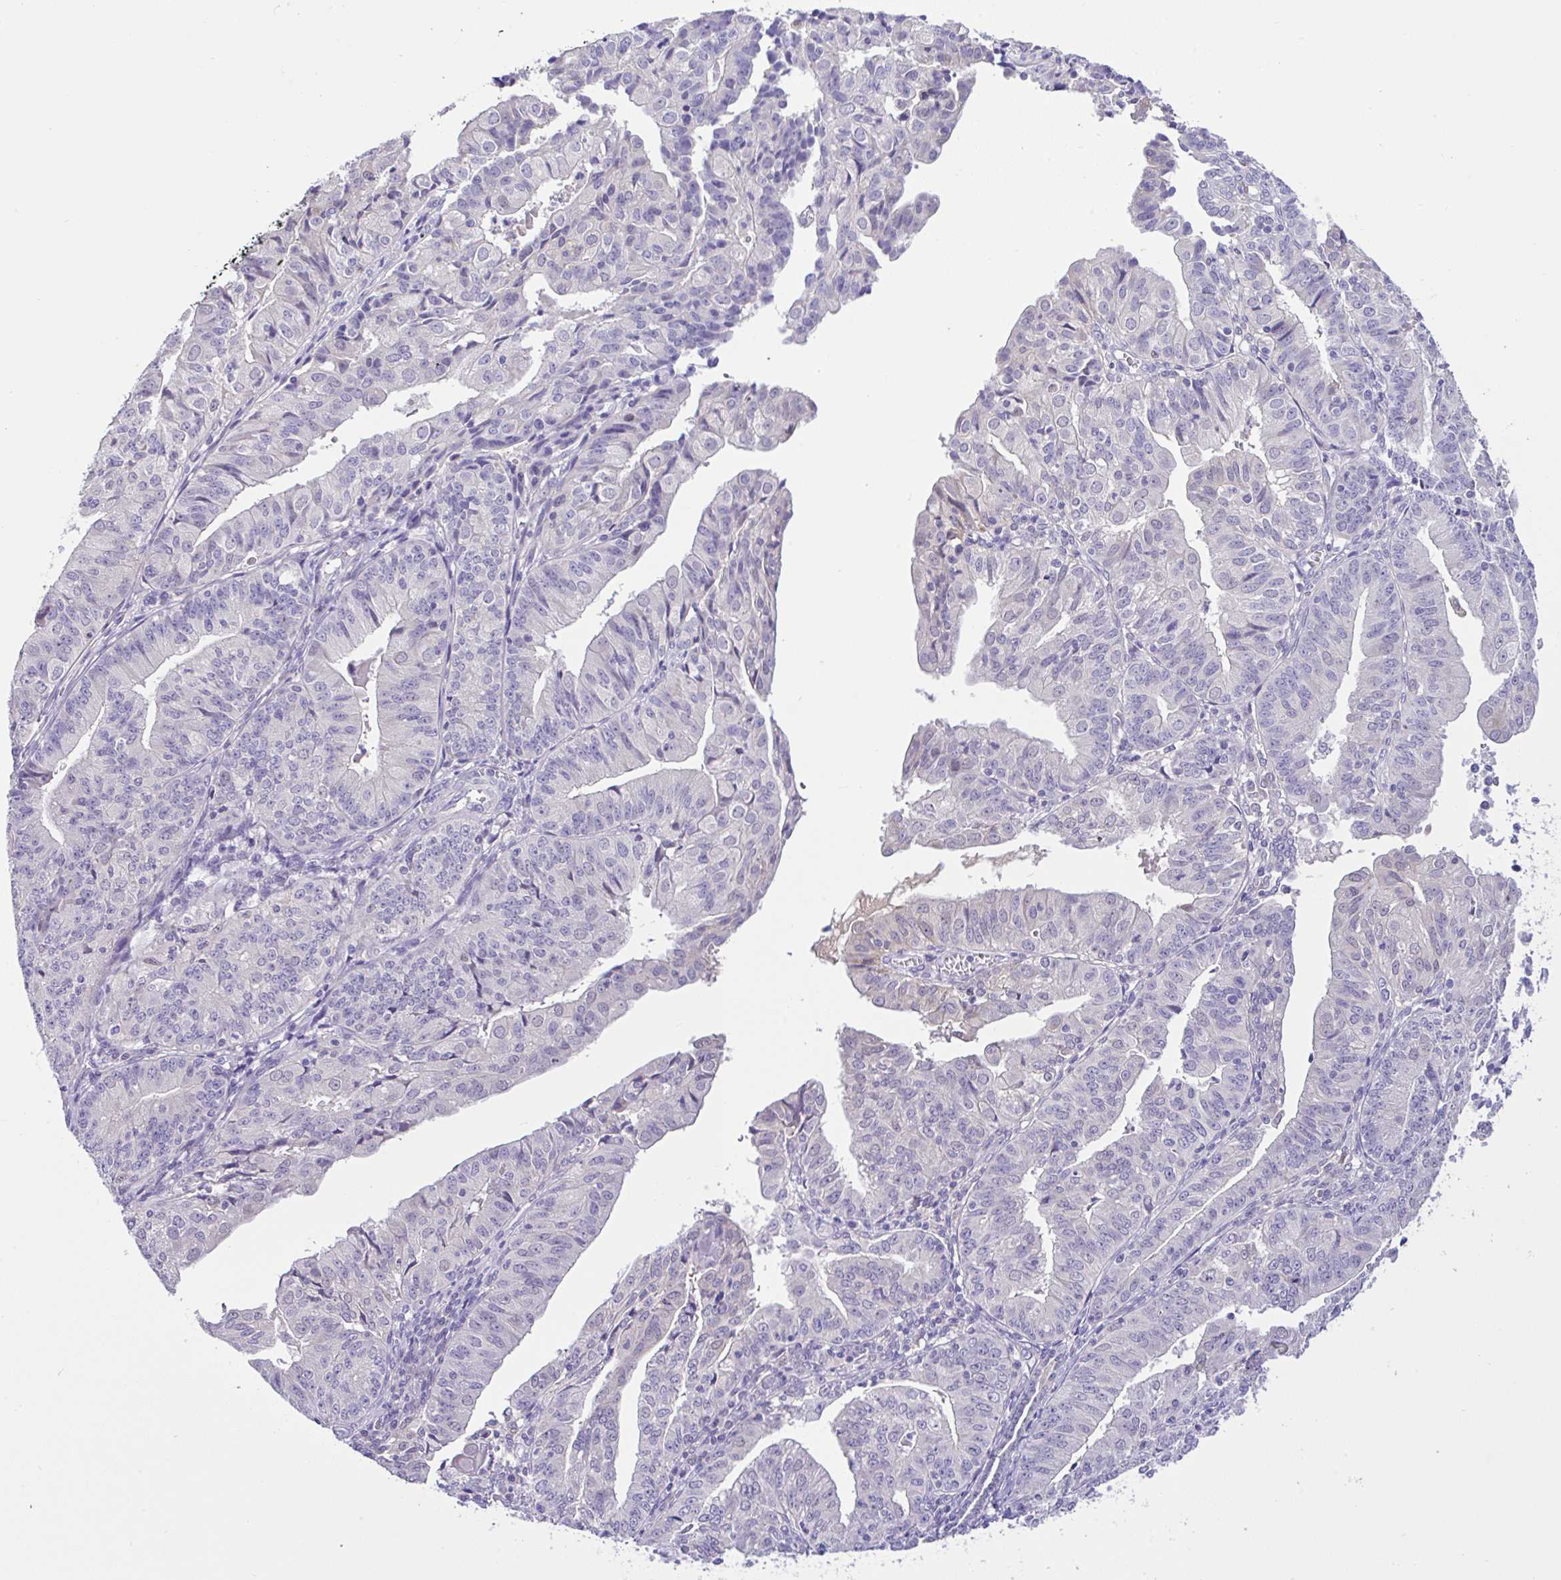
{"staining": {"intensity": "negative", "quantity": "none", "location": "none"}, "tissue": "endometrial cancer", "cell_type": "Tumor cells", "image_type": "cancer", "snomed": [{"axis": "morphology", "description": "Adenocarcinoma, NOS"}, {"axis": "topography", "description": "Endometrium"}], "caption": "A high-resolution histopathology image shows immunohistochemistry staining of endometrial cancer (adenocarcinoma), which exhibits no significant expression in tumor cells. (DAB immunohistochemistry, high magnification).", "gene": "ANO4", "patient": {"sex": "female", "age": 56}}